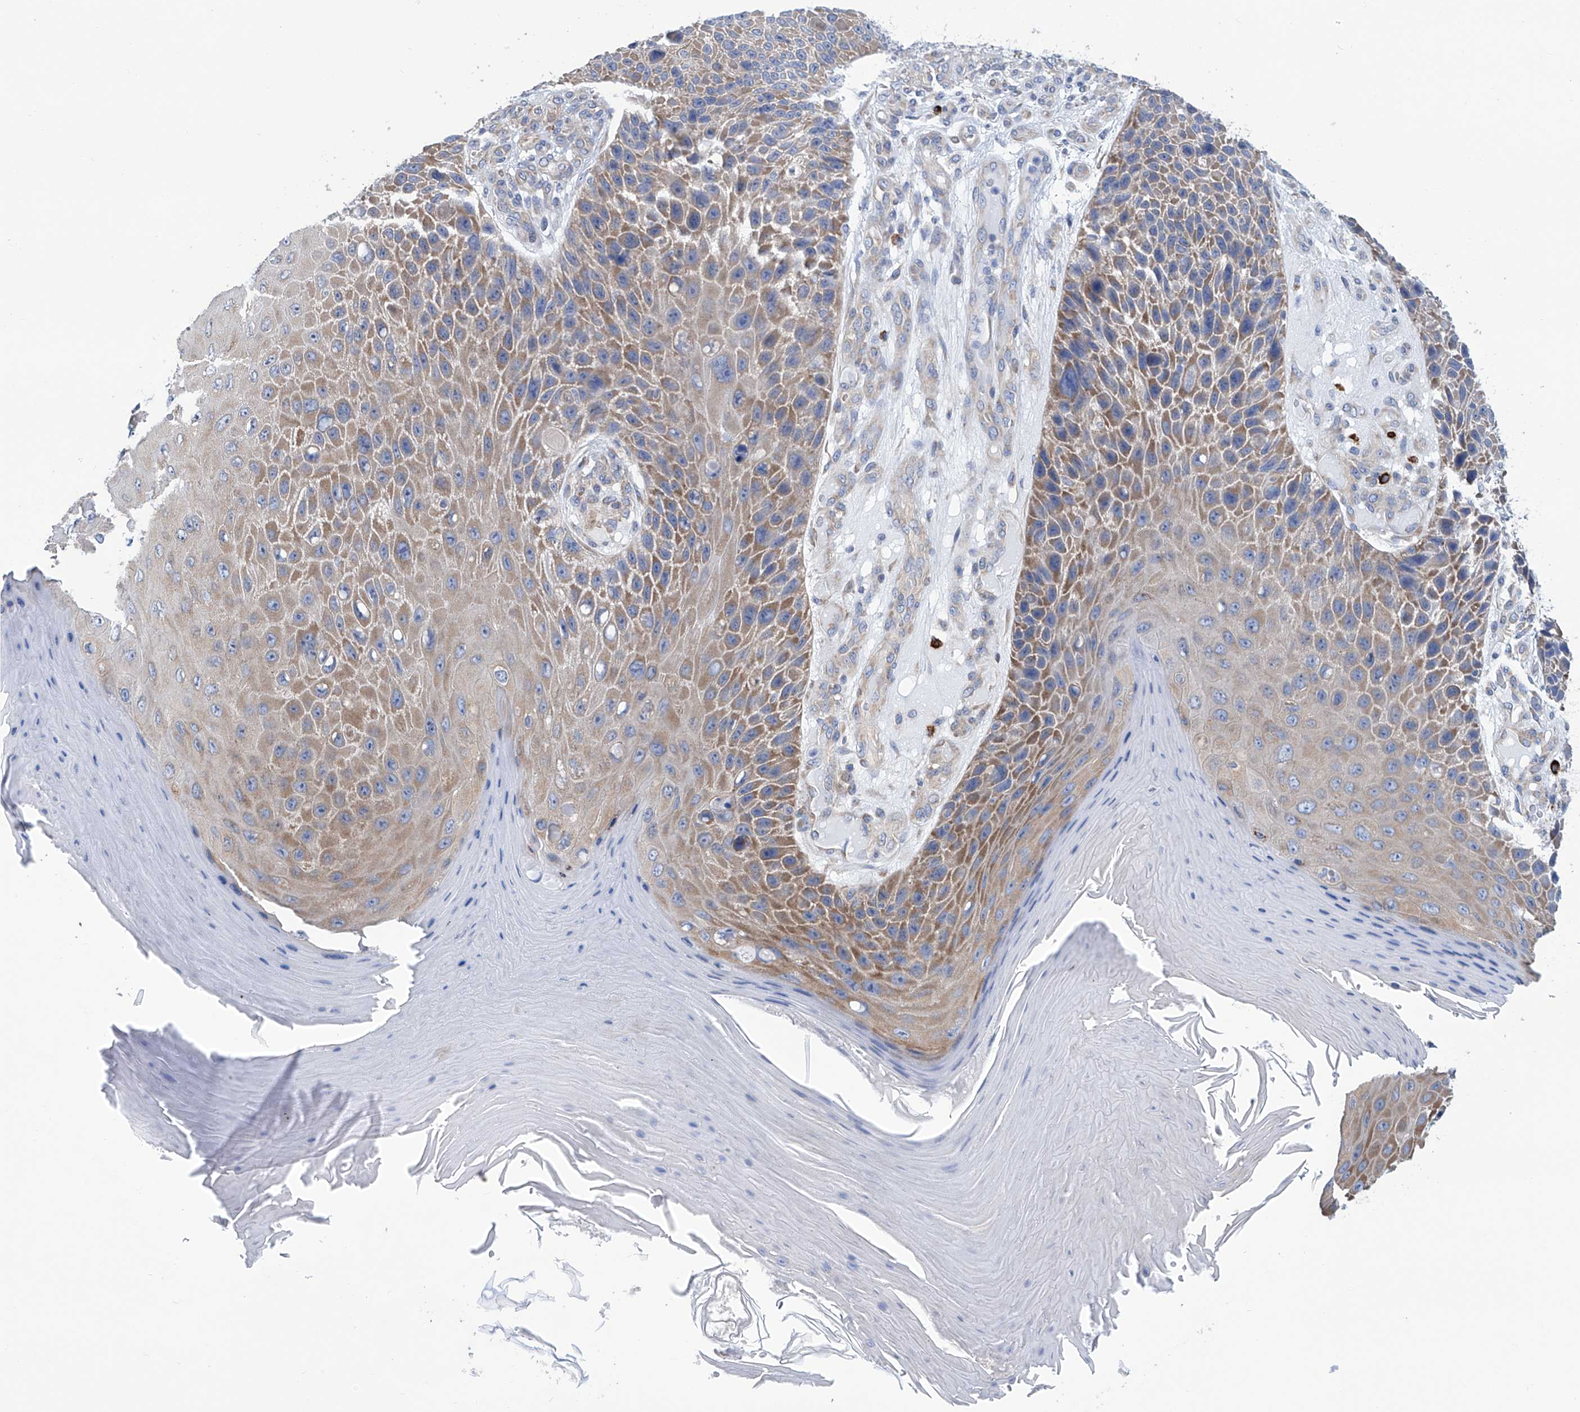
{"staining": {"intensity": "moderate", "quantity": "25%-75%", "location": "cytoplasmic/membranous"}, "tissue": "skin cancer", "cell_type": "Tumor cells", "image_type": "cancer", "snomed": [{"axis": "morphology", "description": "Squamous cell carcinoma, NOS"}, {"axis": "topography", "description": "Skin"}], "caption": "Skin squamous cell carcinoma was stained to show a protein in brown. There is medium levels of moderate cytoplasmic/membranous staining in about 25%-75% of tumor cells.", "gene": "SENP2", "patient": {"sex": "female", "age": 88}}